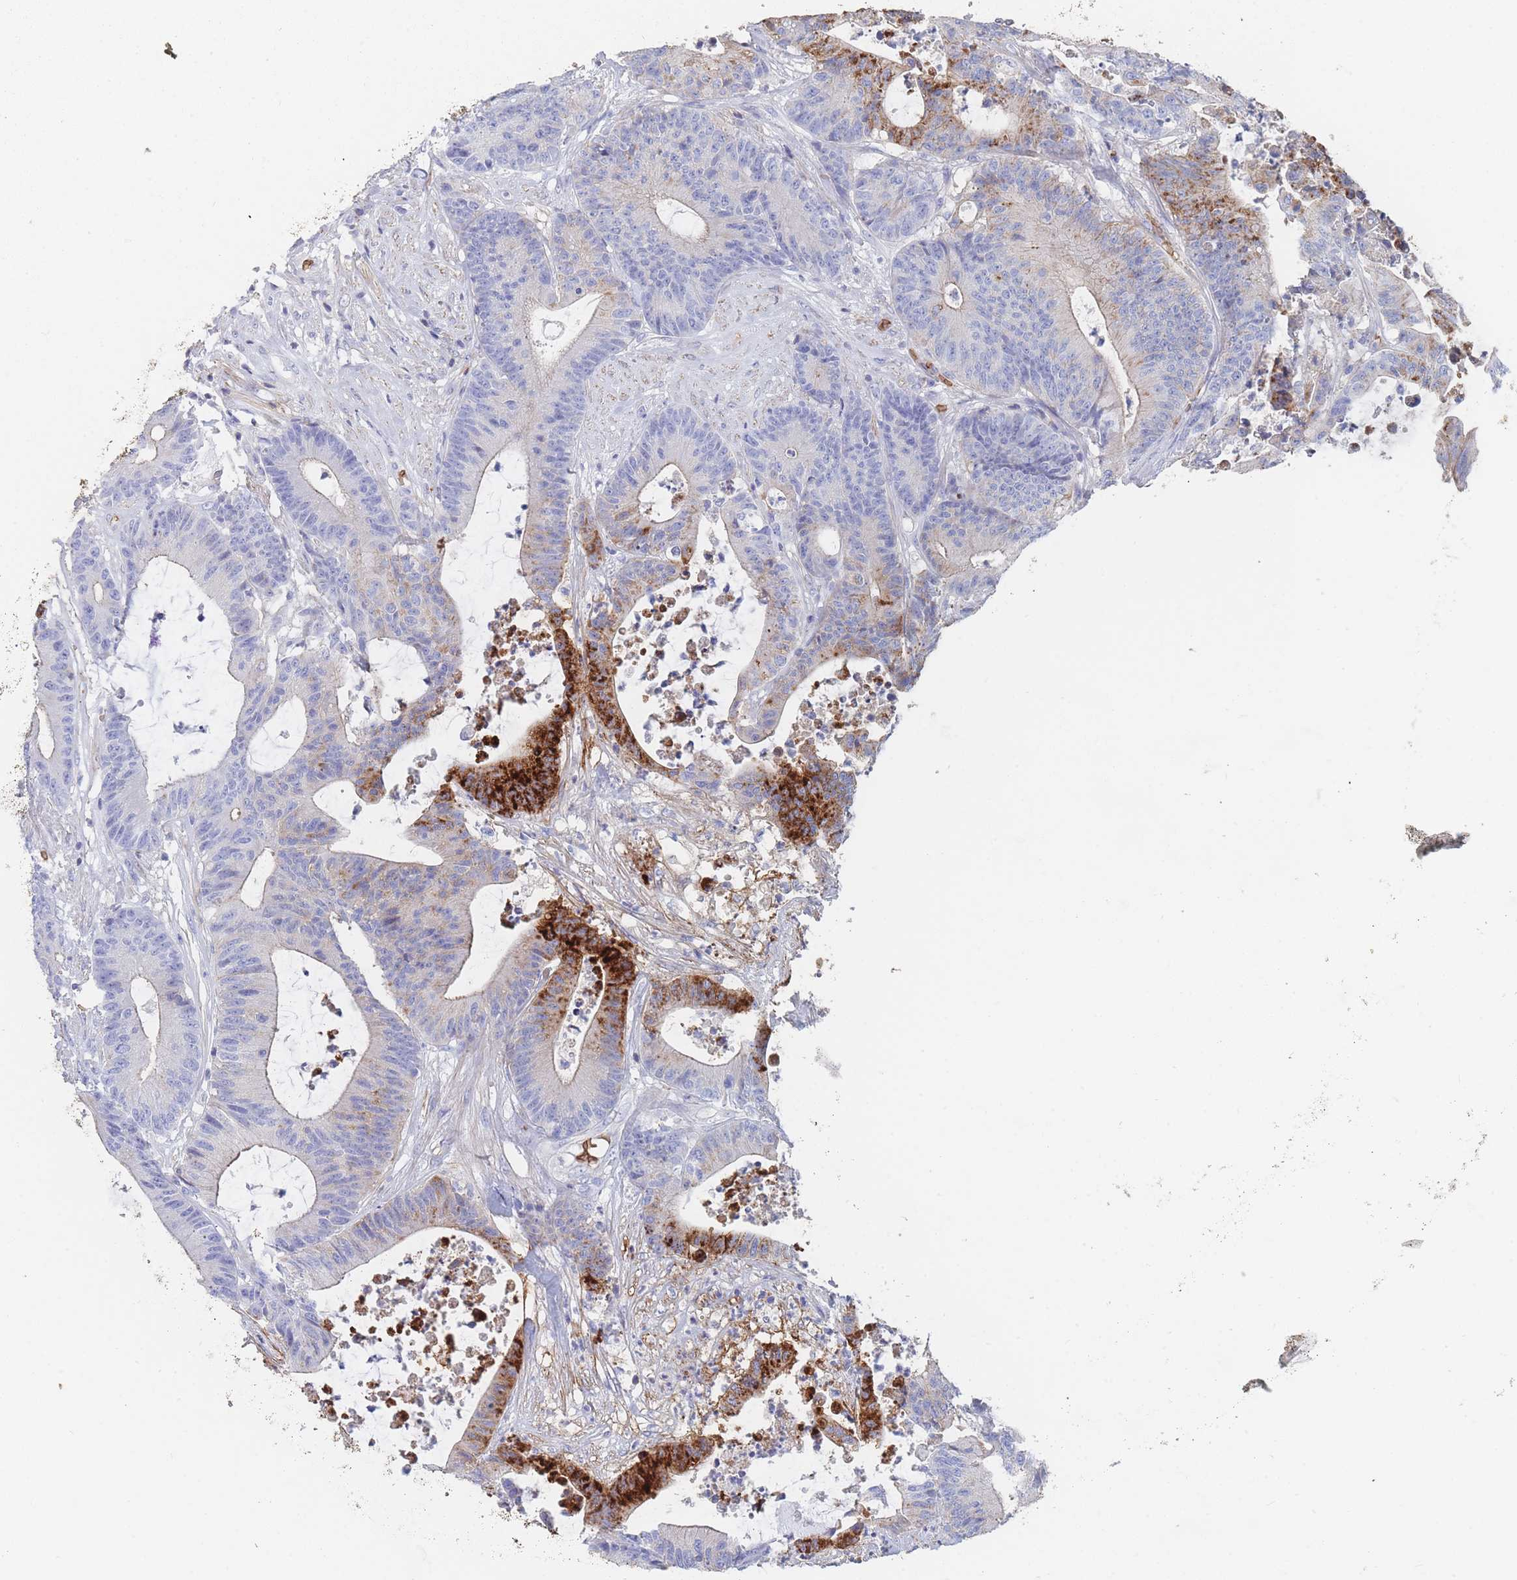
{"staining": {"intensity": "strong", "quantity": "<25%", "location": "cytoplasmic/membranous"}, "tissue": "colorectal cancer", "cell_type": "Tumor cells", "image_type": "cancer", "snomed": [{"axis": "morphology", "description": "Adenocarcinoma, NOS"}, {"axis": "topography", "description": "Colon"}], "caption": "There is medium levels of strong cytoplasmic/membranous expression in tumor cells of colorectal adenocarcinoma, as demonstrated by immunohistochemical staining (brown color).", "gene": "SLC2A1", "patient": {"sex": "female", "age": 84}}